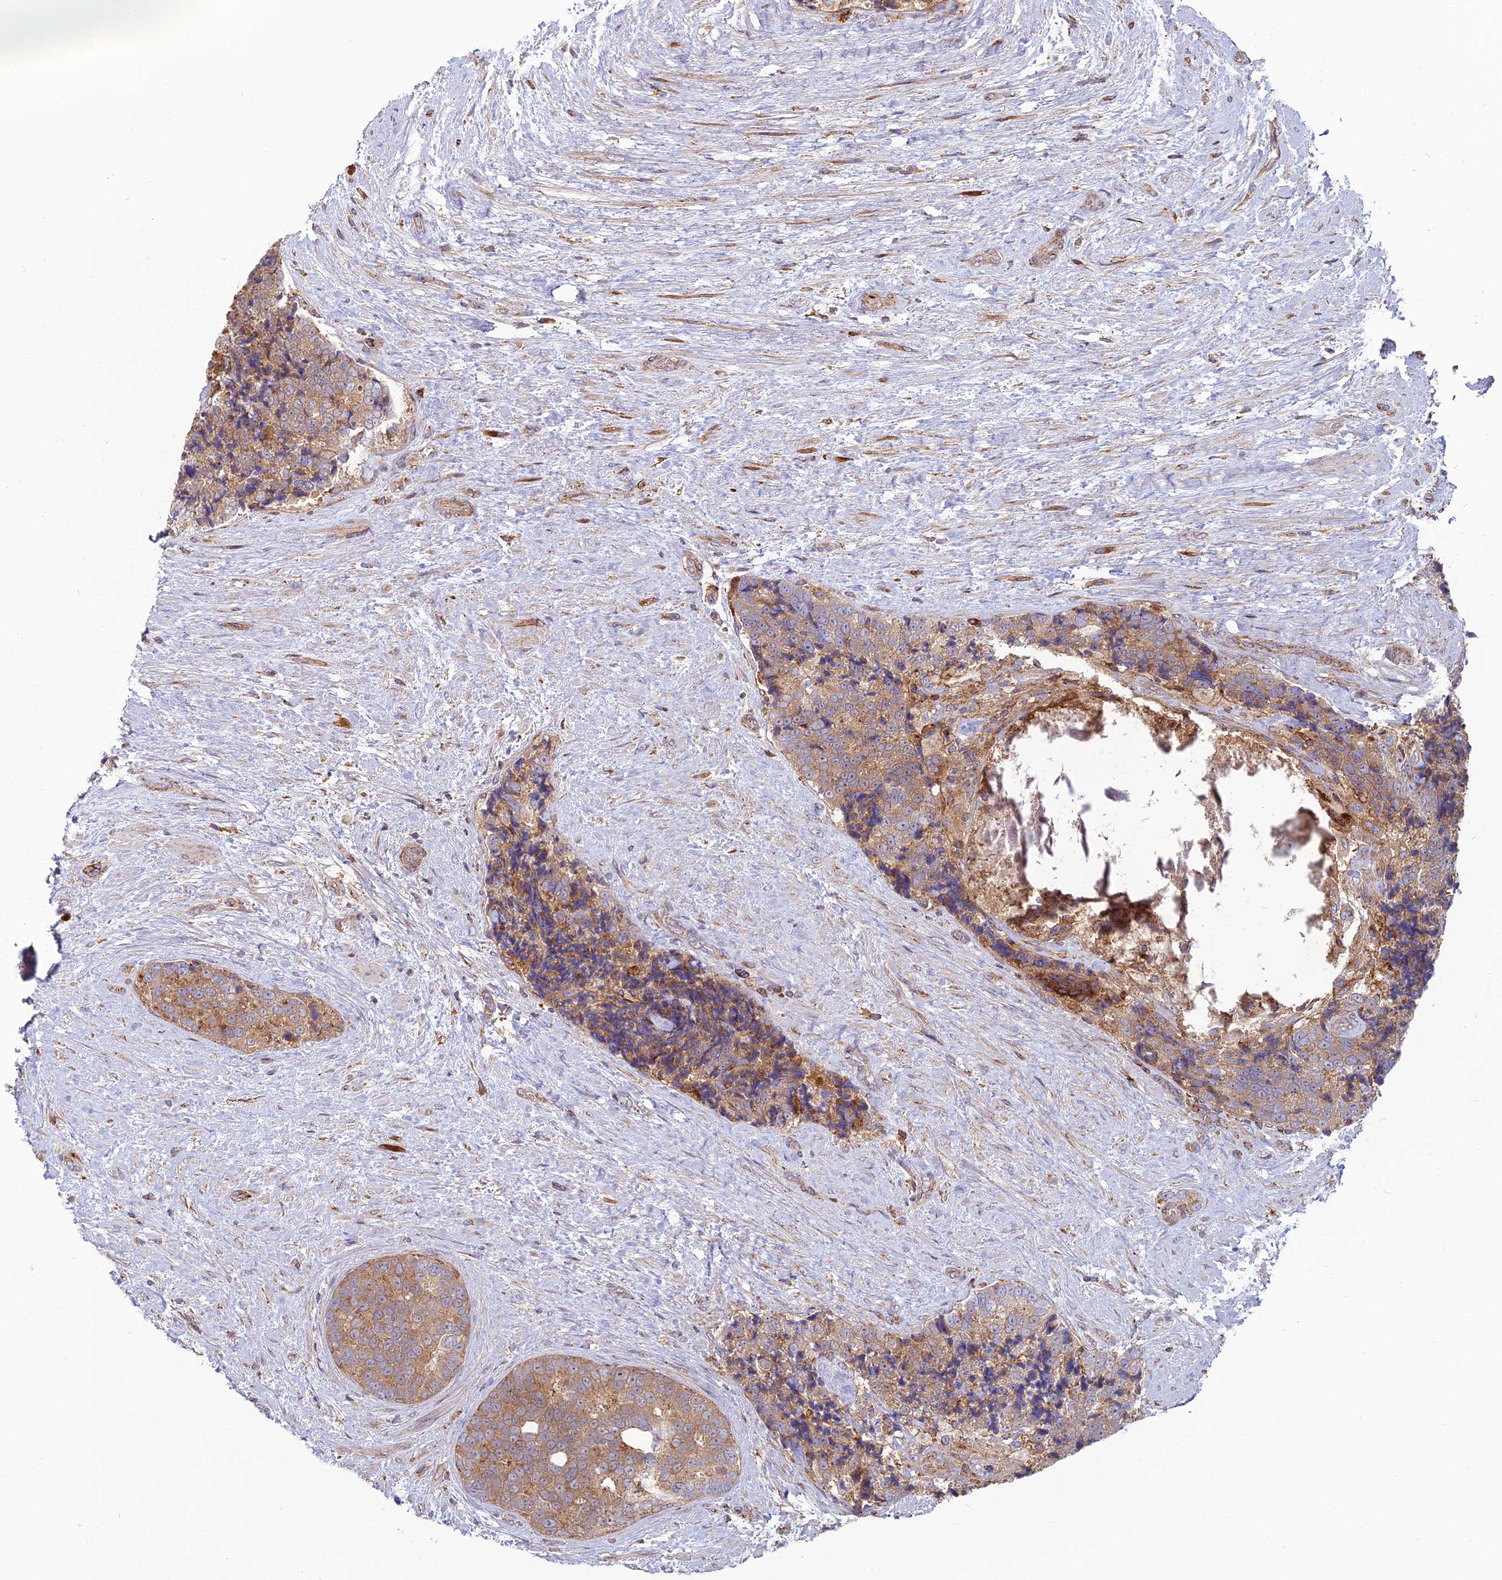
{"staining": {"intensity": "moderate", "quantity": ">75%", "location": "cytoplasmic/membranous"}, "tissue": "prostate cancer", "cell_type": "Tumor cells", "image_type": "cancer", "snomed": [{"axis": "morphology", "description": "Adenocarcinoma, High grade"}, {"axis": "topography", "description": "Prostate"}], "caption": "Protein staining of prostate high-grade adenocarcinoma tissue exhibits moderate cytoplasmic/membranous staining in about >75% of tumor cells.", "gene": "LNPEP", "patient": {"sex": "male", "age": 70}}